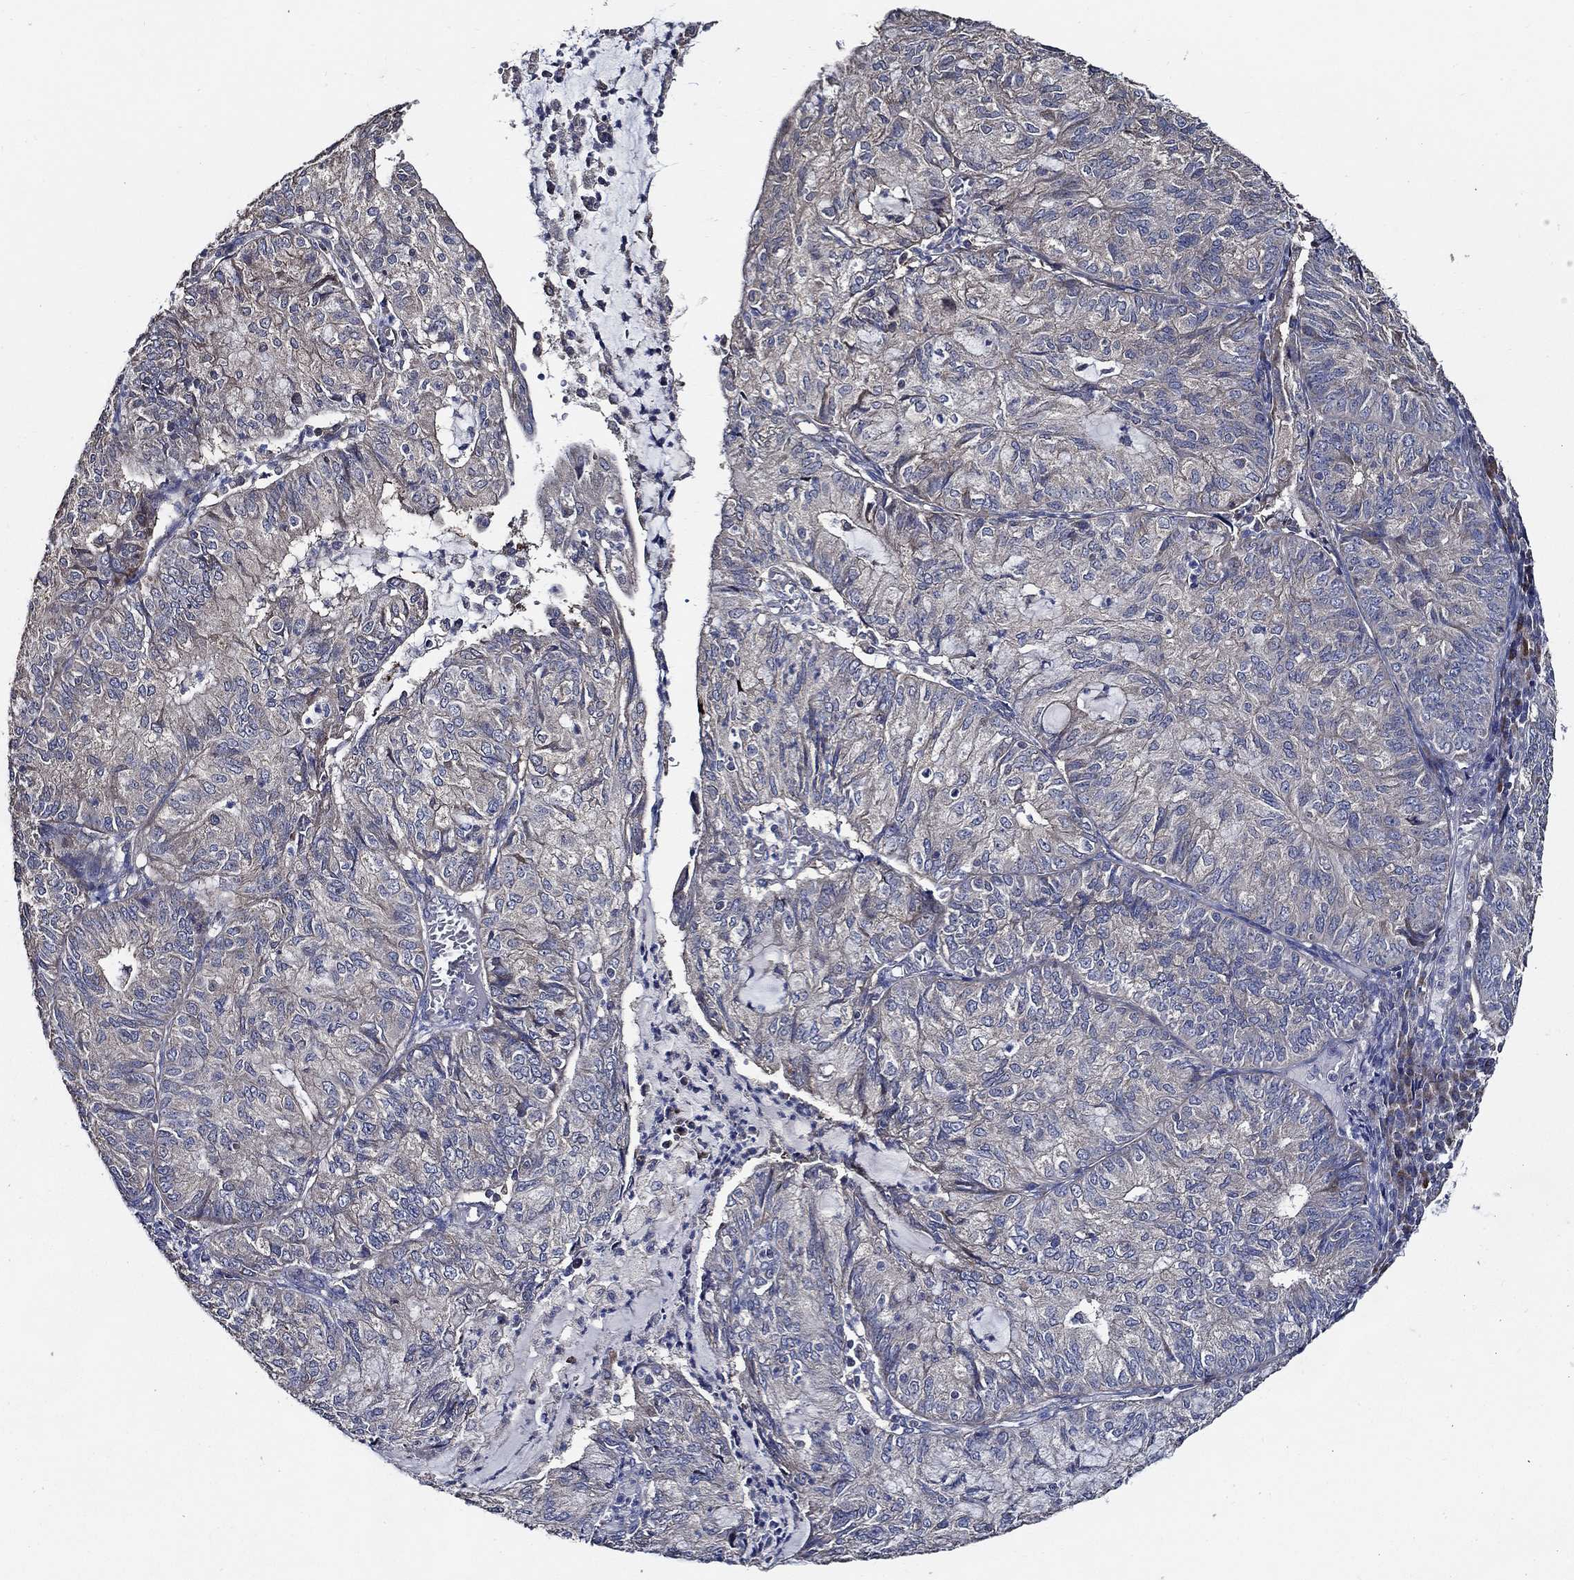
{"staining": {"intensity": "negative", "quantity": "none", "location": "none"}, "tissue": "endometrial cancer", "cell_type": "Tumor cells", "image_type": "cancer", "snomed": [{"axis": "morphology", "description": "Adenocarcinoma, NOS"}, {"axis": "topography", "description": "Endometrium"}], "caption": "Tumor cells show no significant positivity in adenocarcinoma (endometrial).", "gene": "WDR53", "patient": {"sex": "female", "age": 82}}